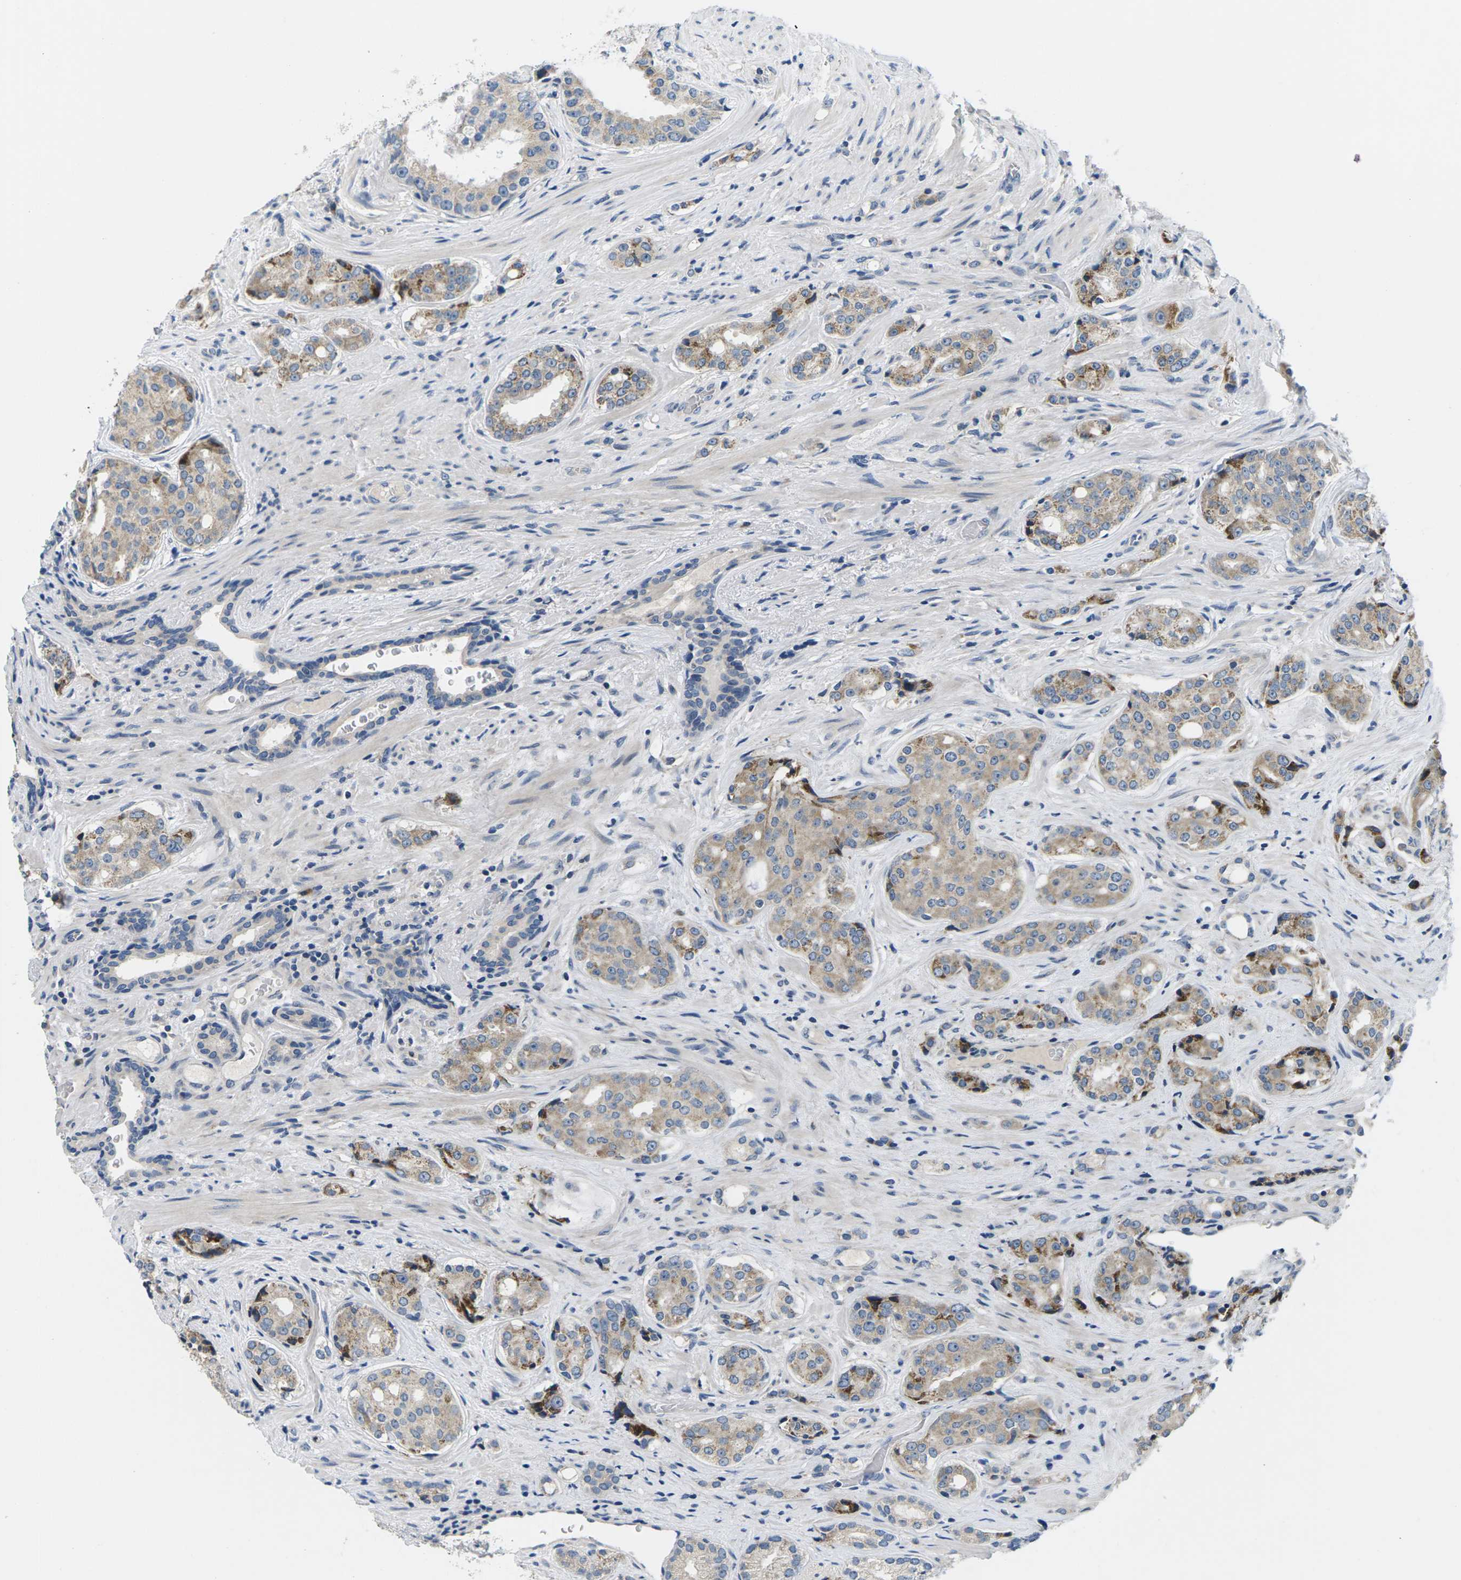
{"staining": {"intensity": "moderate", "quantity": "<25%", "location": "cytoplasmic/membranous"}, "tissue": "prostate cancer", "cell_type": "Tumor cells", "image_type": "cancer", "snomed": [{"axis": "morphology", "description": "Adenocarcinoma, High grade"}, {"axis": "topography", "description": "Prostate"}], "caption": "Tumor cells display moderate cytoplasmic/membranous expression in approximately <25% of cells in prostate cancer (adenocarcinoma (high-grade)).", "gene": "ERGIC3", "patient": {"sex": "male", "age": 71}}